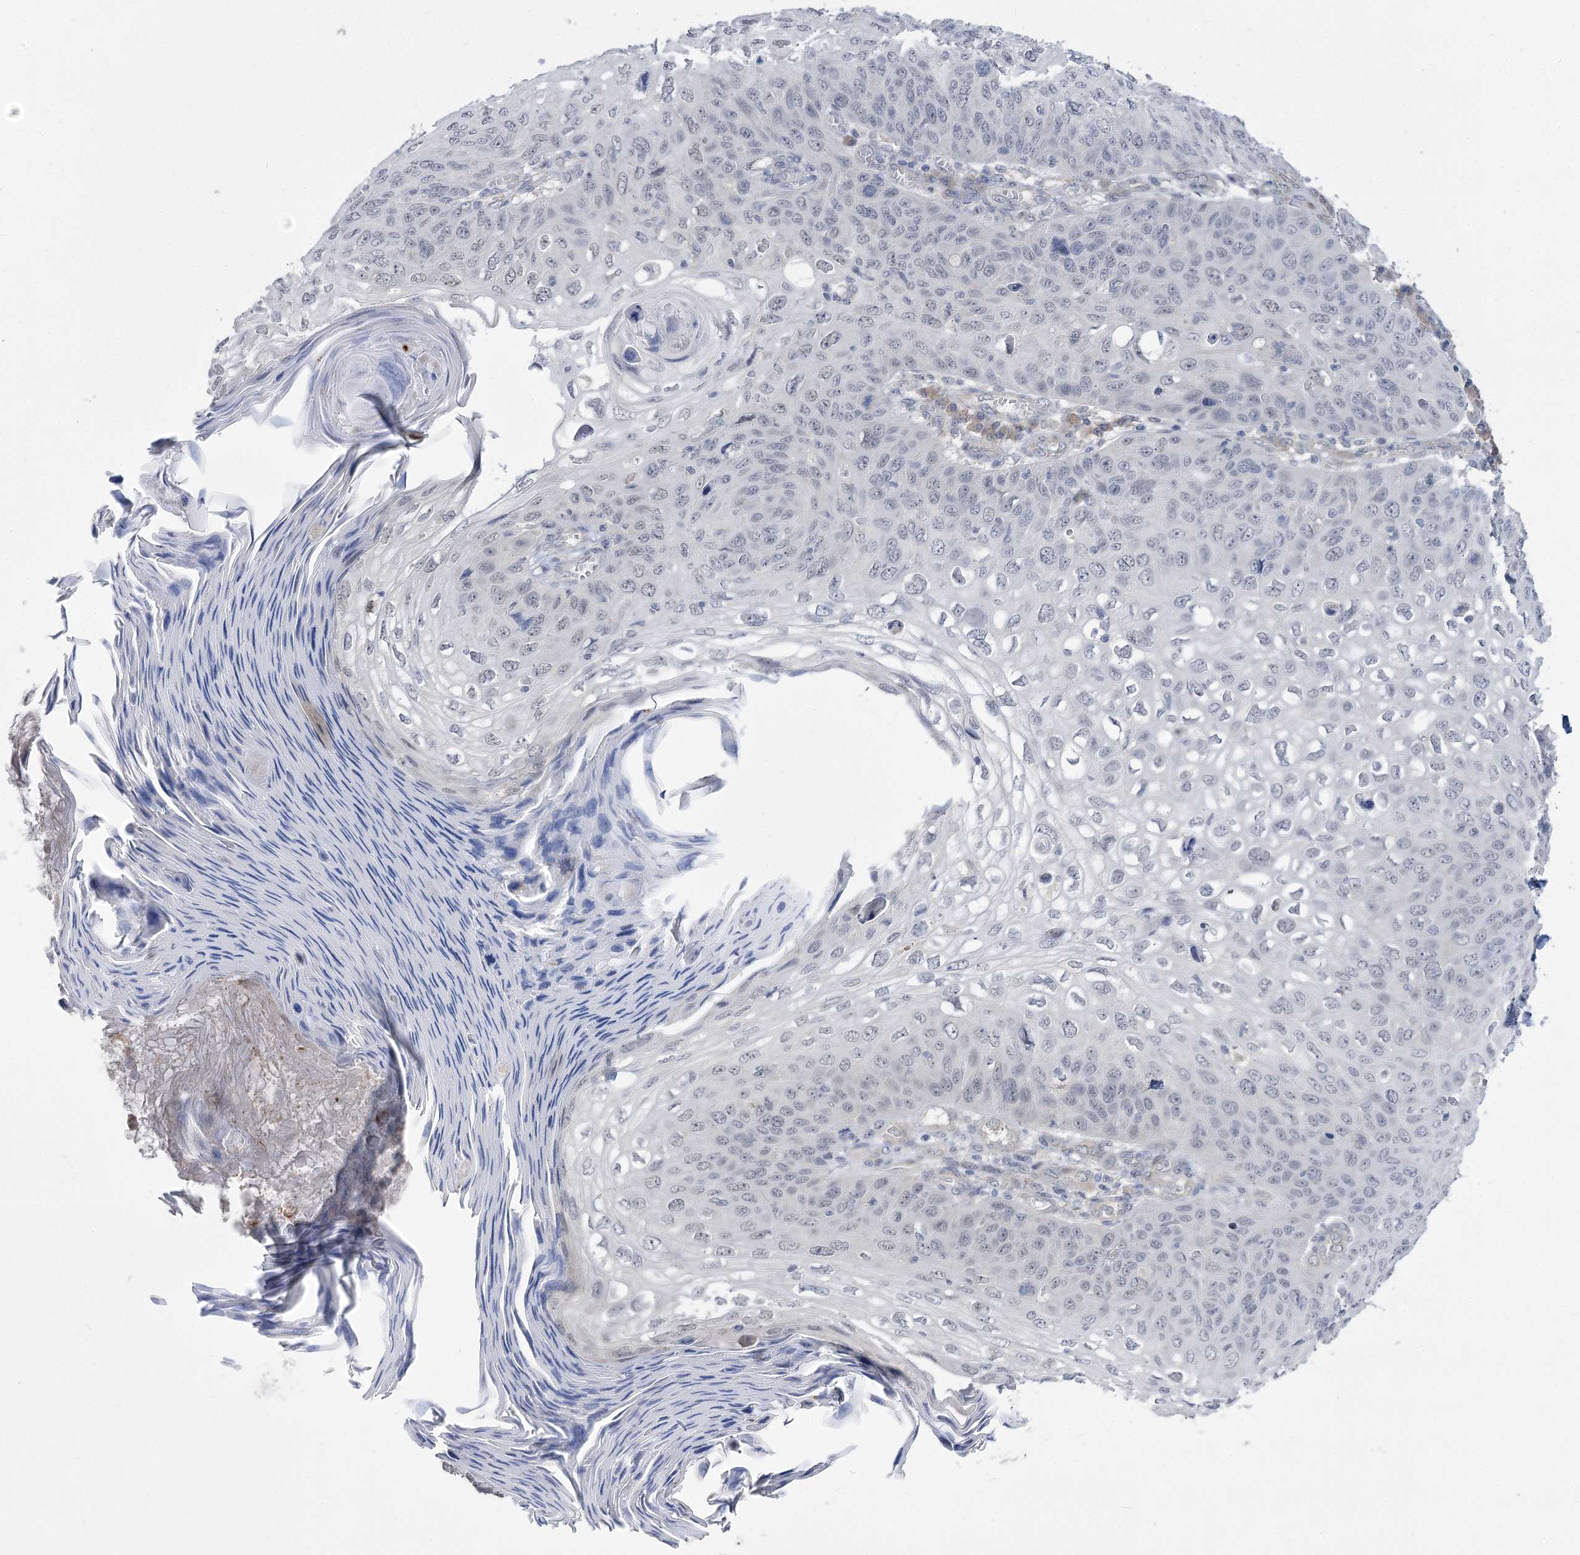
{"staining": {"intensity": "negative", "quantity": "none", "location": "none"}, "tissue": "skin cancer", "cell_type": "Tumor cells", "image_type": "cancer", "snomed": [{"axis": "morphology", "description": "Squamous cell carcinoma, NOS"}, {"axis": "topography", "description": "Skin"}], "caption": "Immunohistochemistry (IHC) of skin squamous cell carcinoma demonstrates no expression in tumor cells. Brightfield microscopy of immunohistochemistry stained with DAB (brown) and hematoxylin (blue), captured at high magnification.", "gene": "PHYHIPL", "patient": {"sex": "female", "age": 90}}